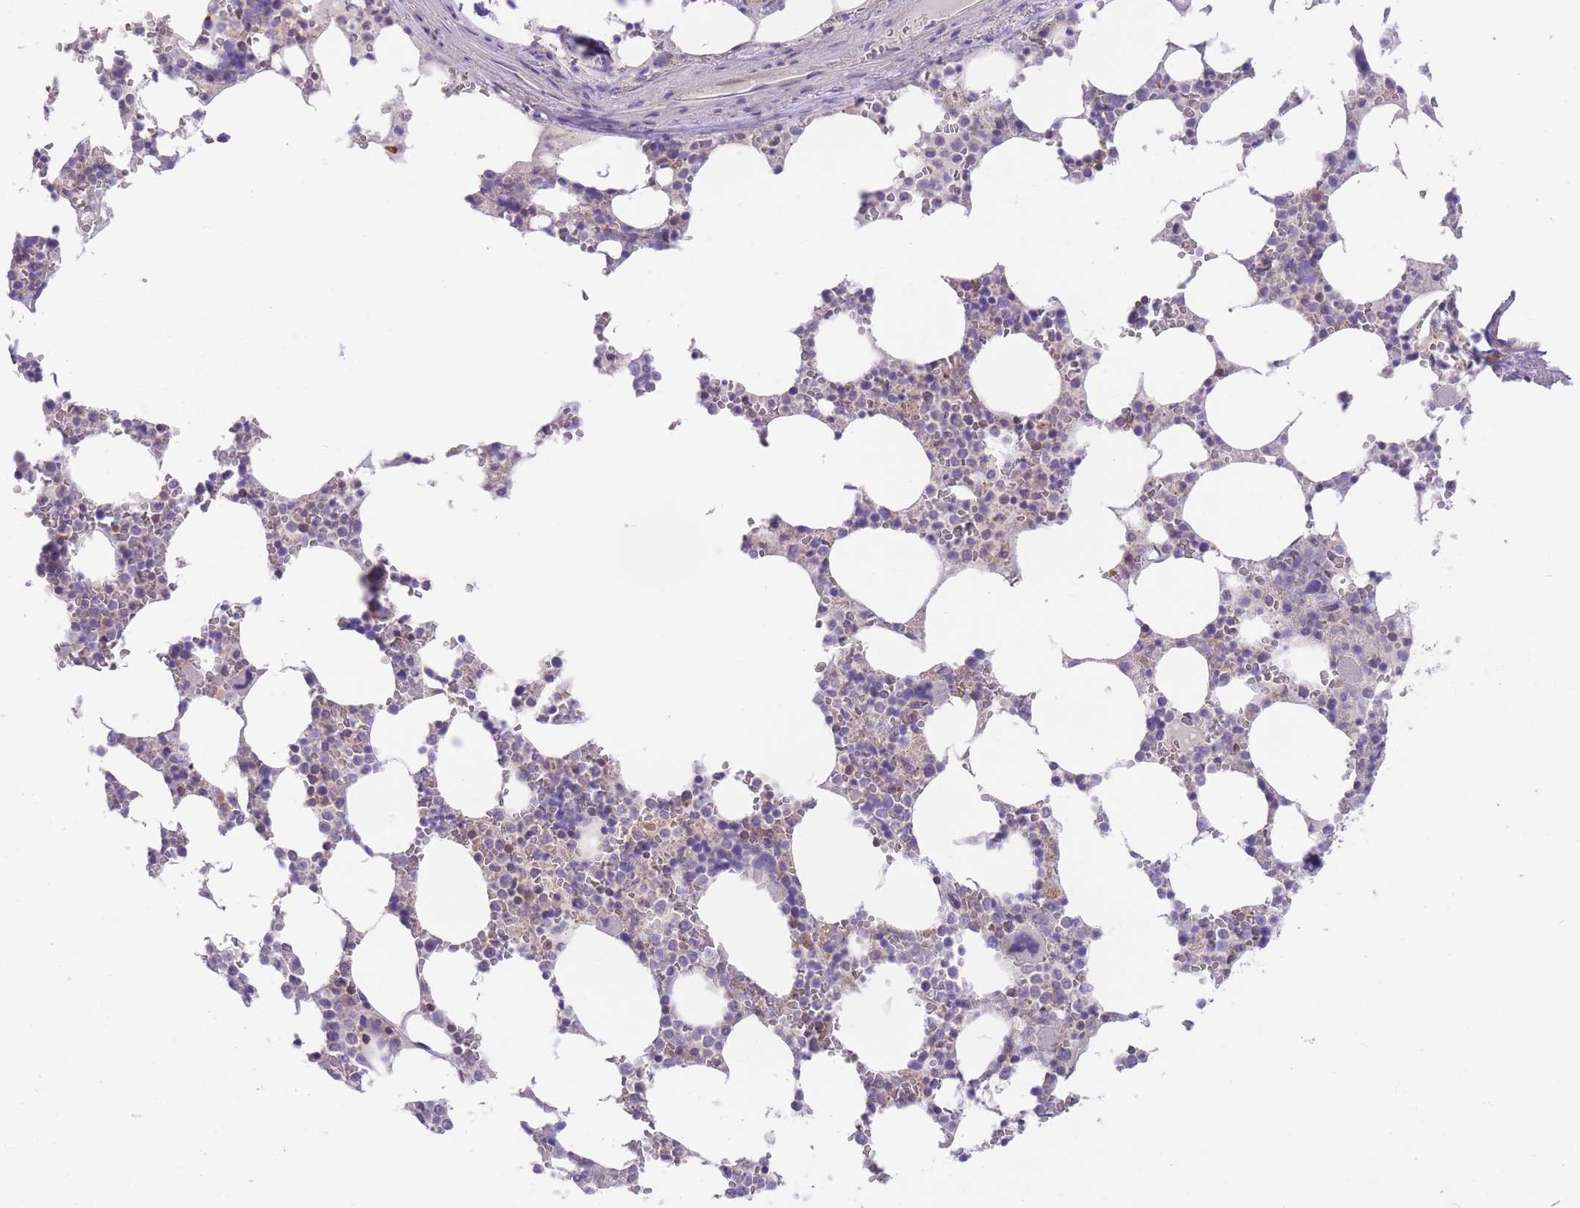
{"staining": {"intensity": "negative", "quantity": "none", "location": "none"}, "tissue": "bone marrow", "cell_type": "Hematopoietic cells", "image_type": "normal", "snomed": [{"axis": "morphology", "description": "Normal tissue, NOS"}, {"axis": "topography", "description": "Bone marrow"}], "caption": "The micrograph displays no staining of hematopoietic cells in benign bone marrow. (DAB (3,3'-diaminobenzidine) immunohistochemistry with hematoxylin counter stain).", "gene": "PRKAR1A", "patient": {"sex": "male", "age": 64}}